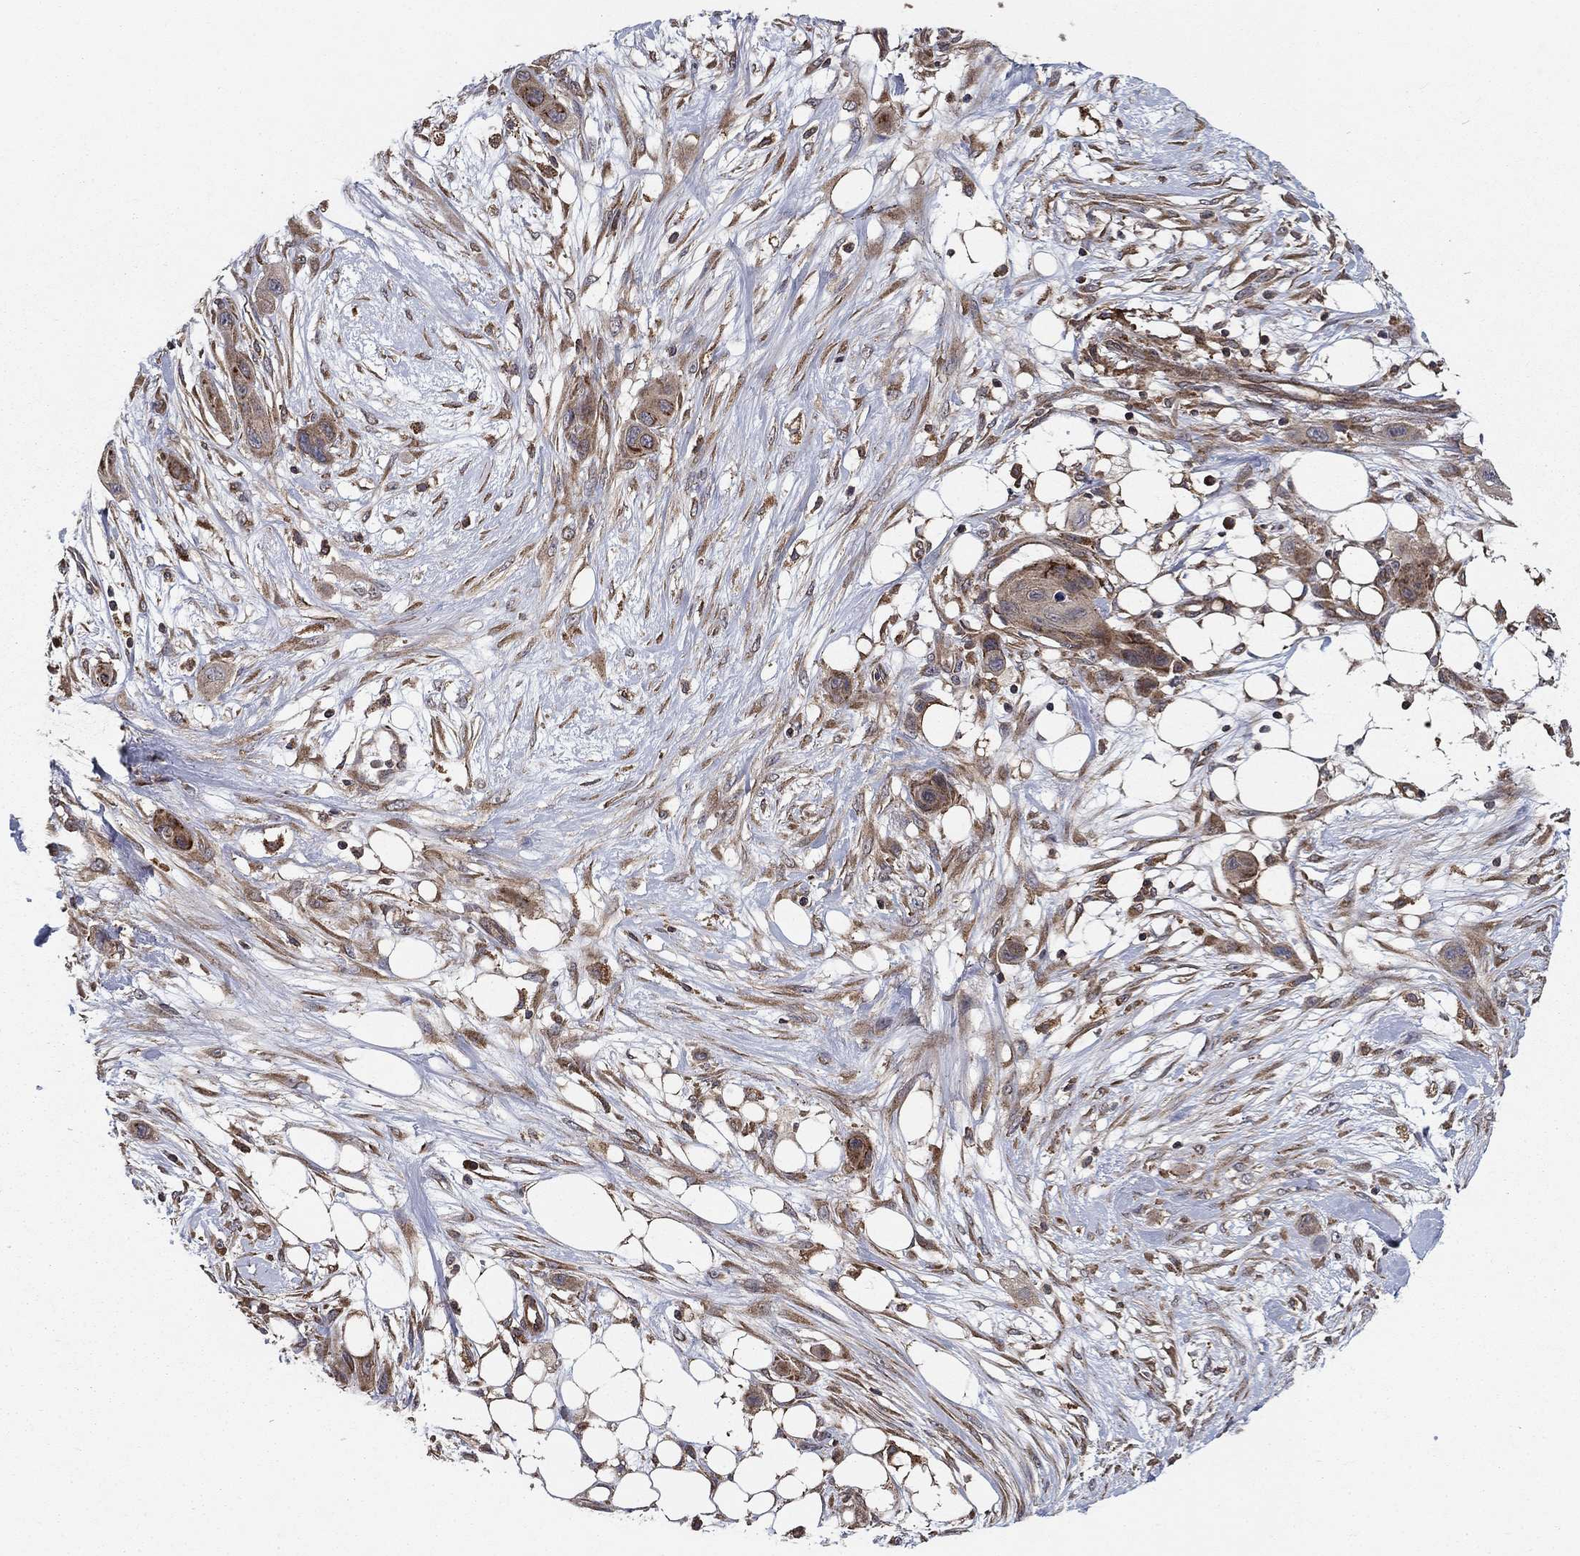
{"staining": {"intensity": "weak", "quantity": ">75%", "location": "cytoplasmic/membranous"}, "tissue": "skin cancer", "cell_type": "Tumor cells", "image_type": "cancer", "snomed": [{"axis": "morphology", "description": "Squamous cell carcinoma, NOS"}, {"axis": "topography", "description": "Skin"}], "caption": "The histopathology image exhibits a brown stain indicating the presence of a protein in the cytoplasmic/membranous of tumor cells in squamous cell carcinoma (skin).", "gene": "BABAM2", "patient": {"sex": "male", "age": 79}}